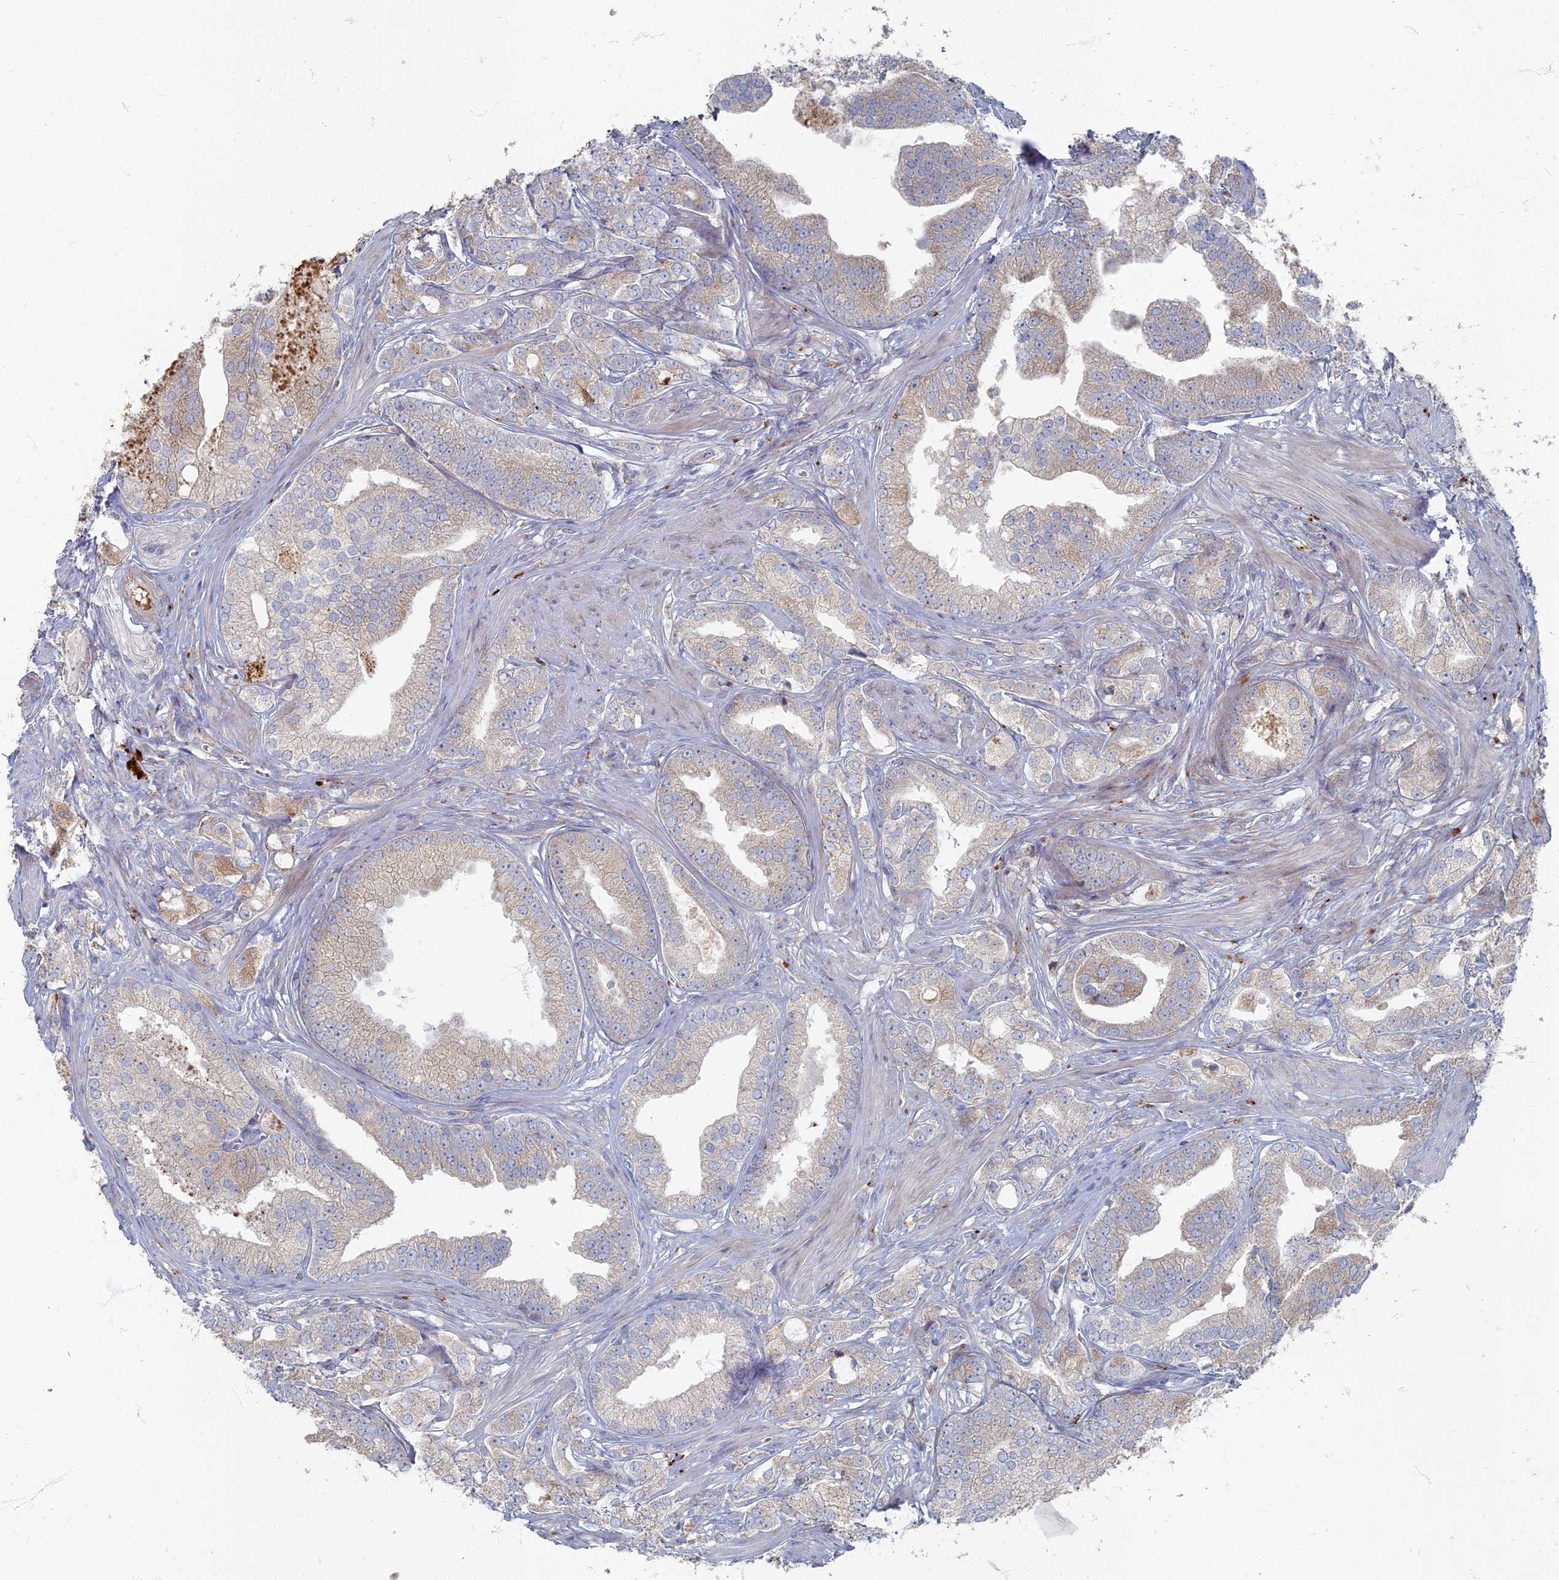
{"staining": {"intensity": "weak", "quantity": "<25%", "location": "cytoplasmic/membranous"}, "tissue": "prostate cancer", "cell_type": "Tumor cells", "image_type": "cancer", "snomed": [{"axis": "morphology", "description": "Adenocarcinoma, High grade"}, {"axis": "topography", "description": "Prostate"}], "caption": "Immunohistochemical staining of prostate cancer shows no significant staining in tumor cells.", "gene": "TMEM128", "patient": {"sex": "male", "age": 50}}